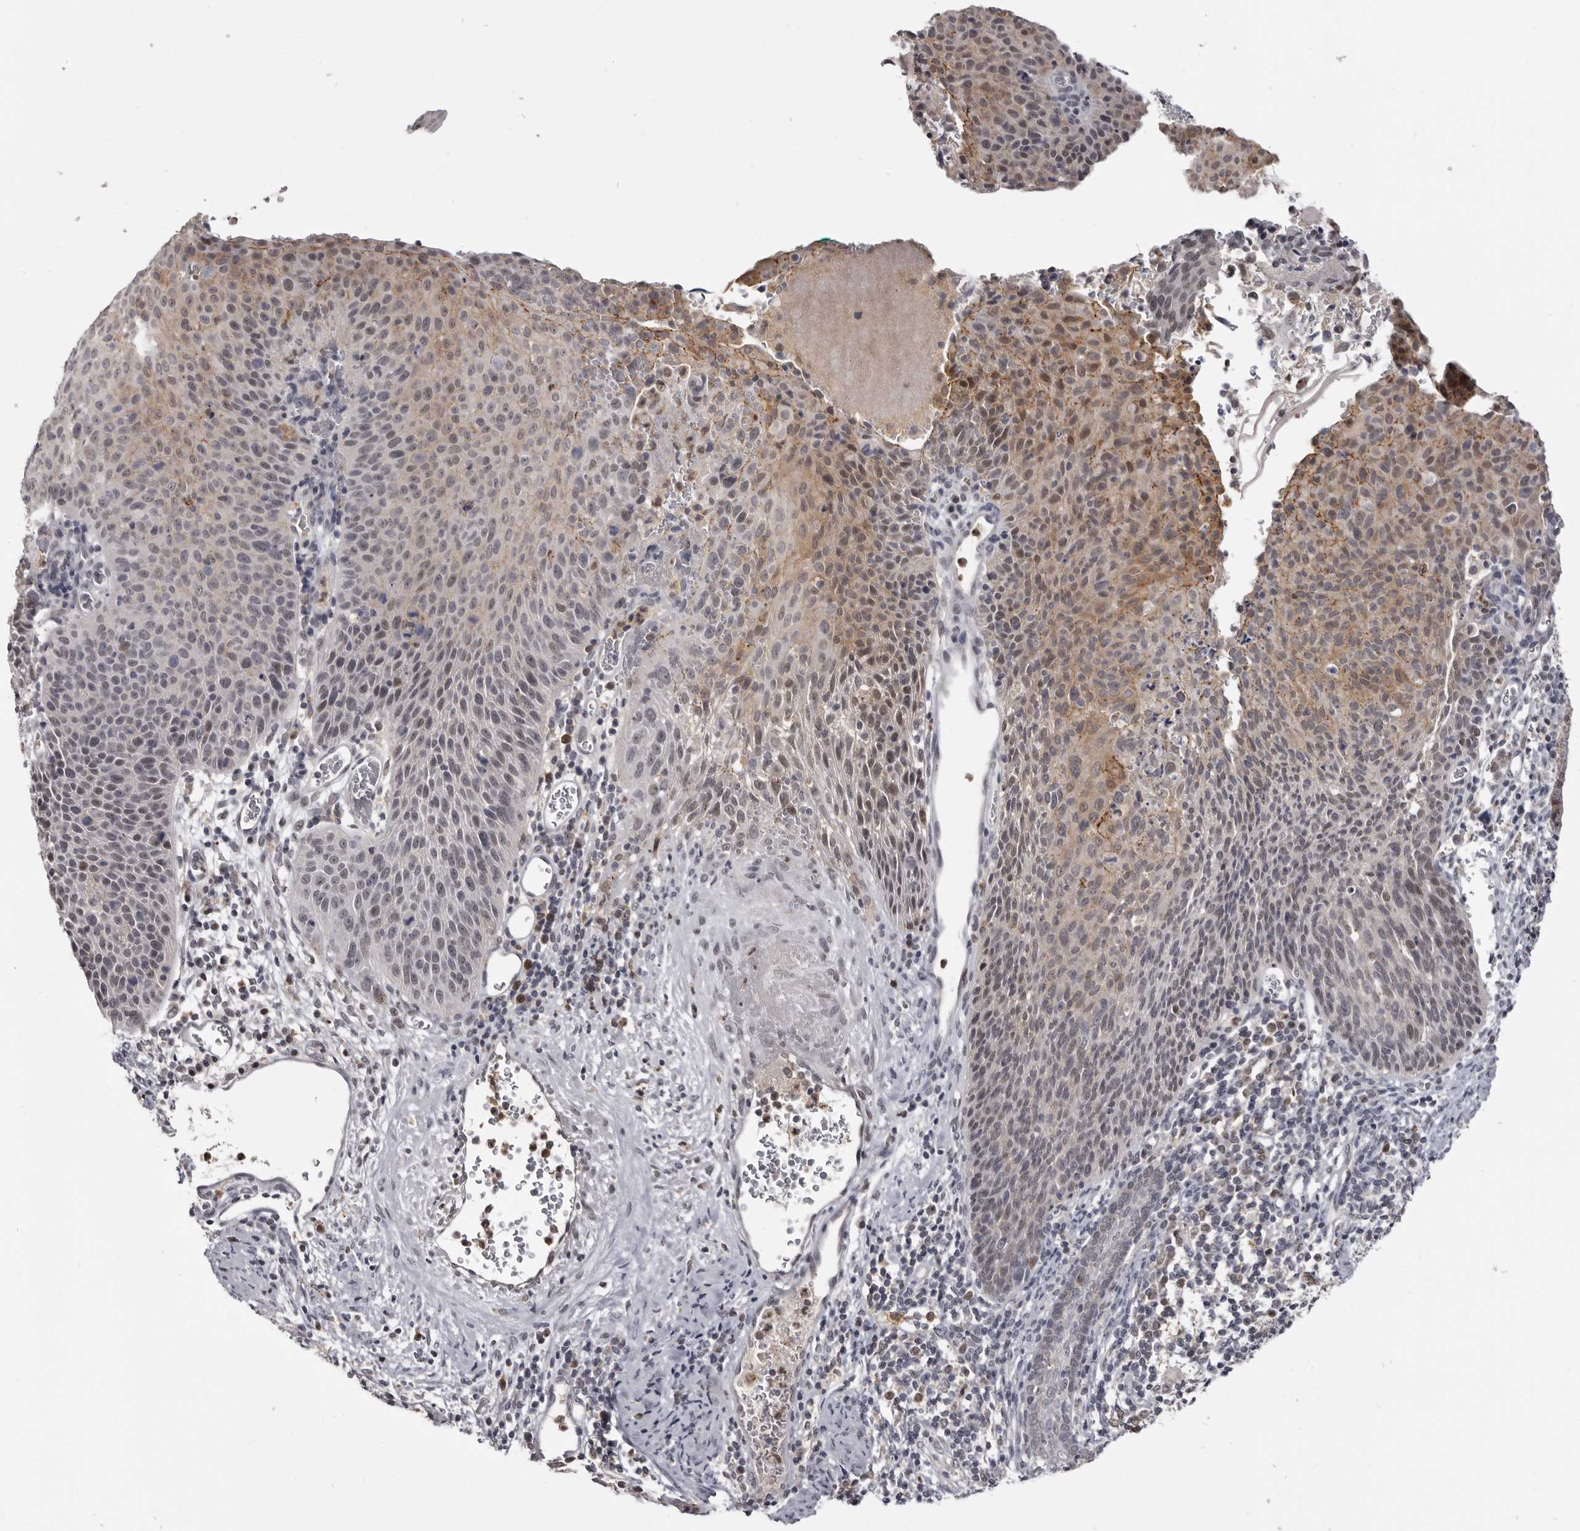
{"staining": {"intensity": "moderate", "quantity": "<25%", "location": "cytoplasmic/membranous"}, "tissue": "cervical cancer", "cell_type": "Tumor cells", "image_type": "cancer", "snomed": [{"axis": "morphology", "description": "Squamous cell carcinoma, NOS"}, {"axis": "topography", "description": "Cervix"}], "caption": "Human cervical squamous cell carcinoma stained for a protein (brown) reveals moderate cytoplasmic/membranous positive expression in about <25% of tumor cells.", "gene": "CGN", "patient": {"sex": "female", "age": 55}}